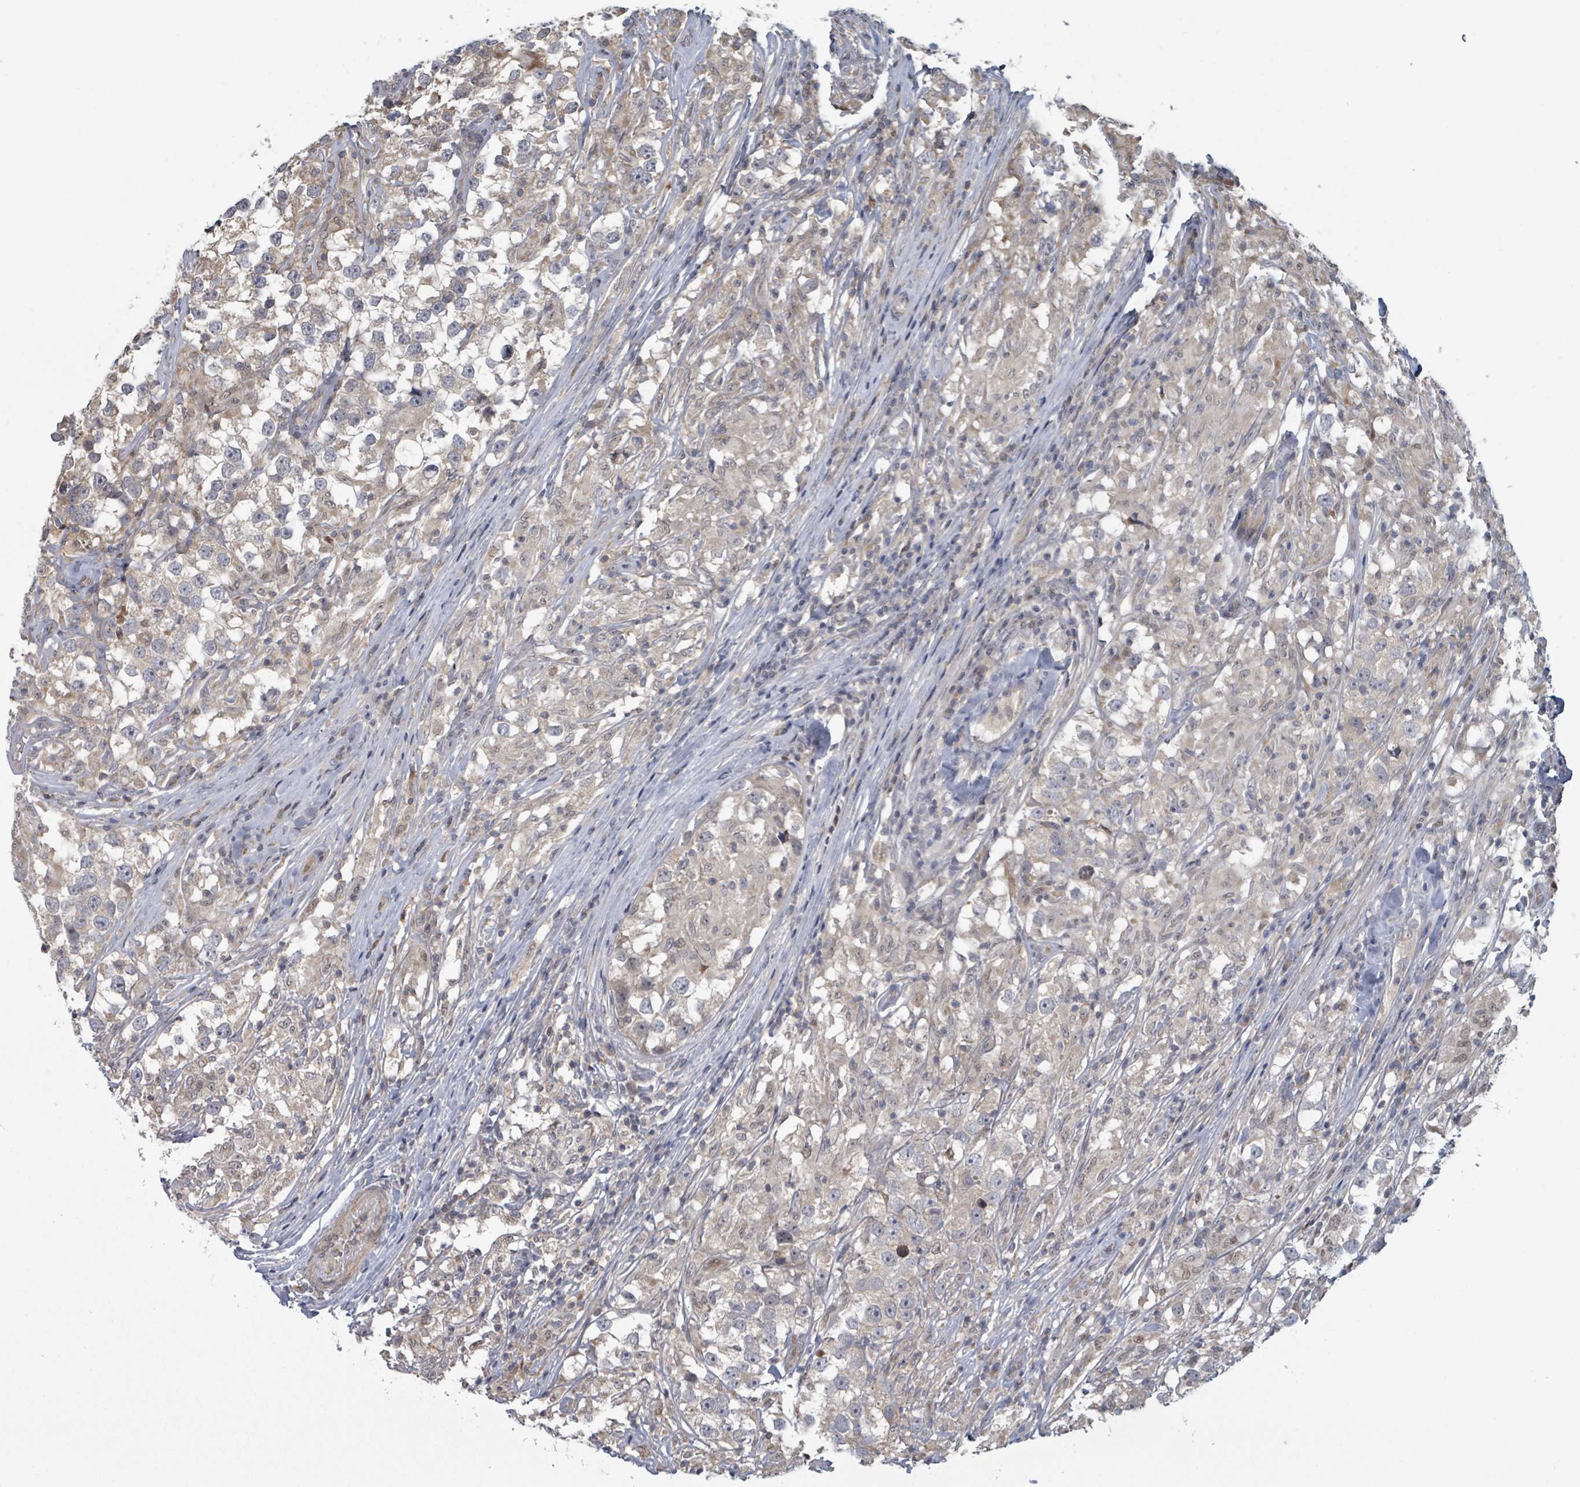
{"staining": {"intensity": "weak", "quantity": "<25%", "location": "cytoplasmic/membranous"}, "tissue": "testis cancer", "cell_type": "Tumor cells", "image_type": "cancer", "snomed": [{"axis": "morphology", "description": "Seminoma, NOS"}, {"axis": "topography", "description": "Testis"}], "caption": "IHC image of testis seminoma stained for a protein (brown), which exhibits no staining in tumor cells.", "gene": "HIVEP1", "patient": {"sex": "male", "age": 46}}